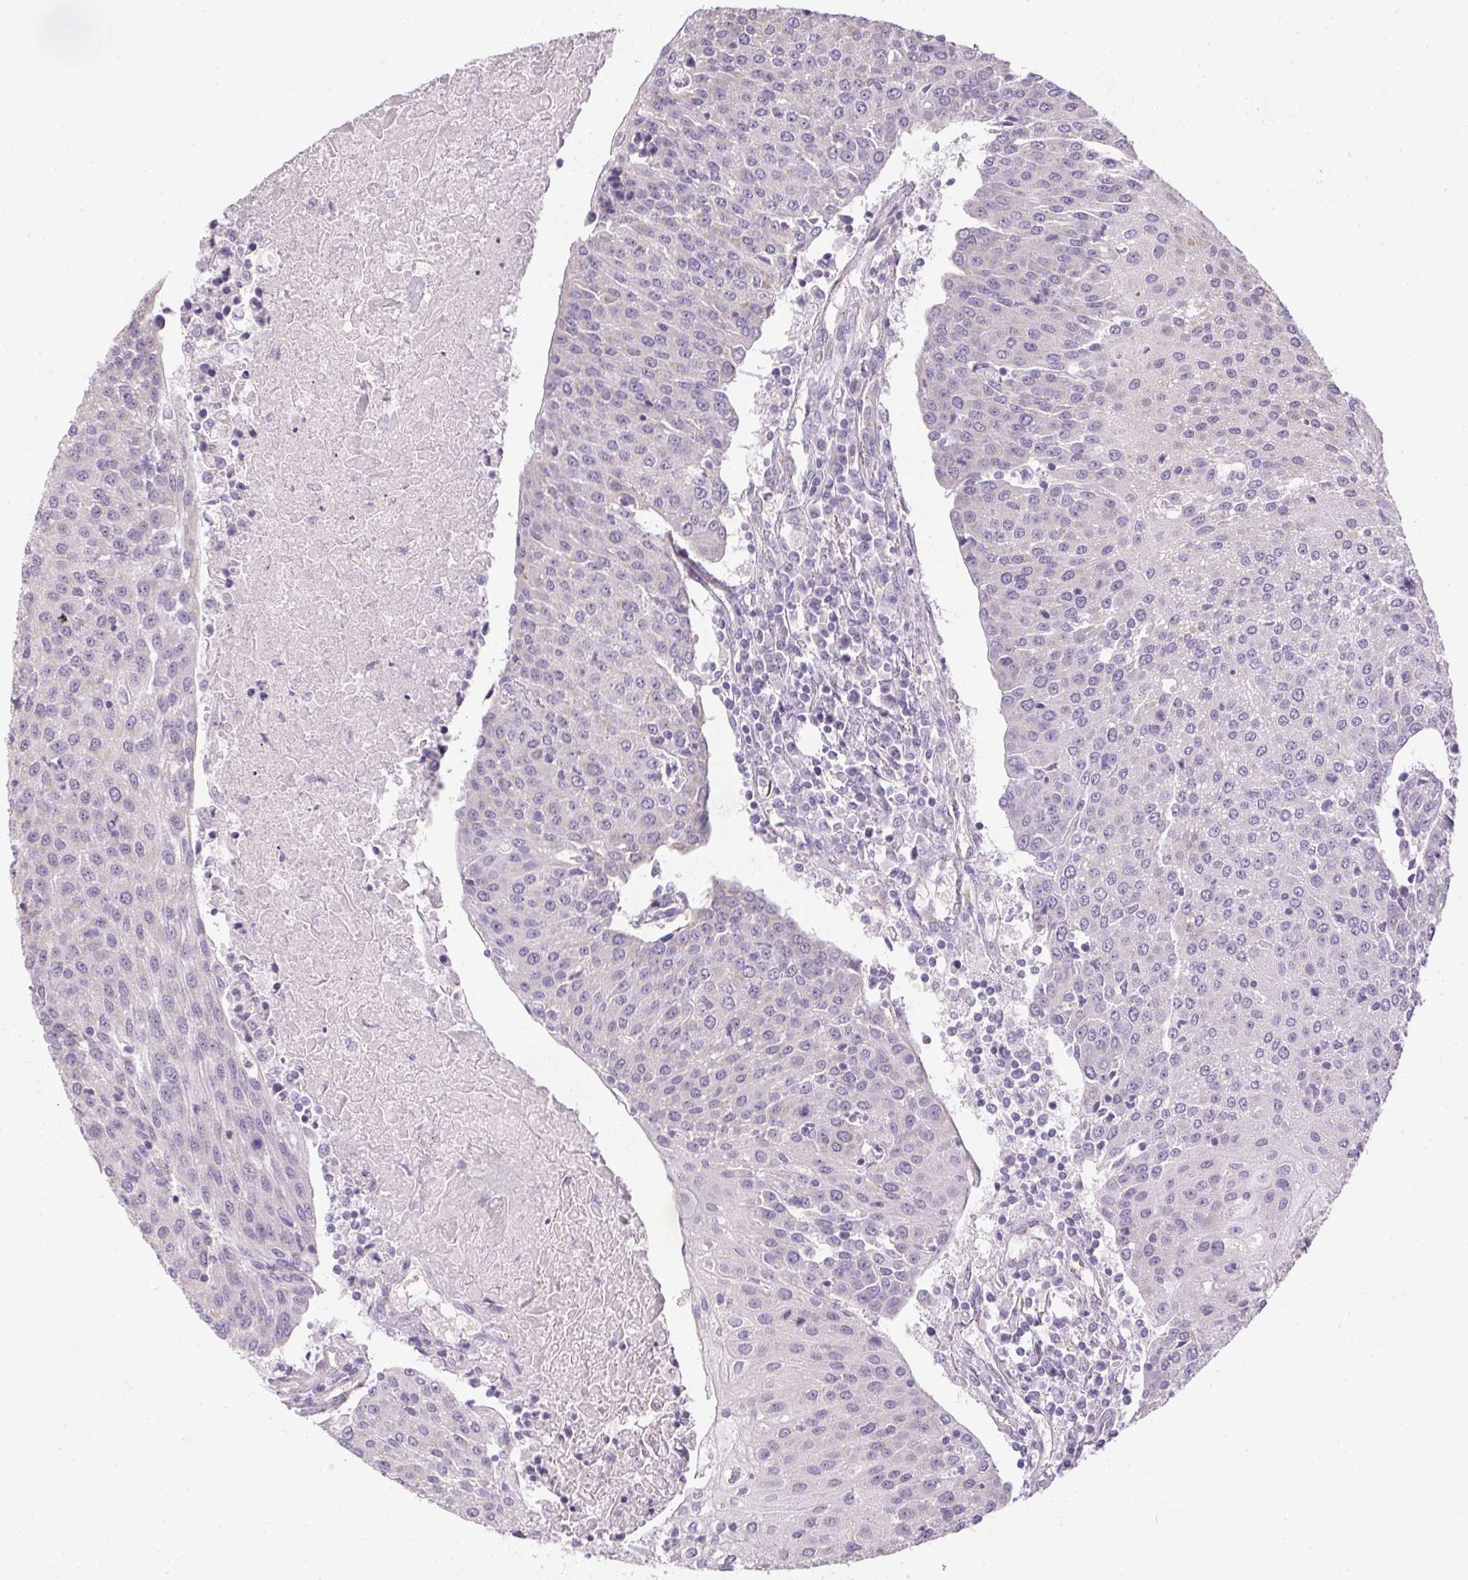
{"staining": {"intensity": "negative", "quantity": "none", "location": "none"}, "tissue": "urothelial cancer", "cell_type": "Tumor cells", "image_type": "cancer", "snomed": [{"axis": "morphology", "description": "Urothelial carcinoma, High grade"}, {"axis": "topography", "description": "Urinary bladder"}], "caption": "Immunohistochemistry micrograph of neoplastic tissue: human urothelial cancer stained with DAB (3,3'-diaminobenzidine) displays no significant protein staining in tumor cells. Nuclei are stained in blue.", "gene": "SMYD1", "patient": {"sex": "female", "age": 85}}